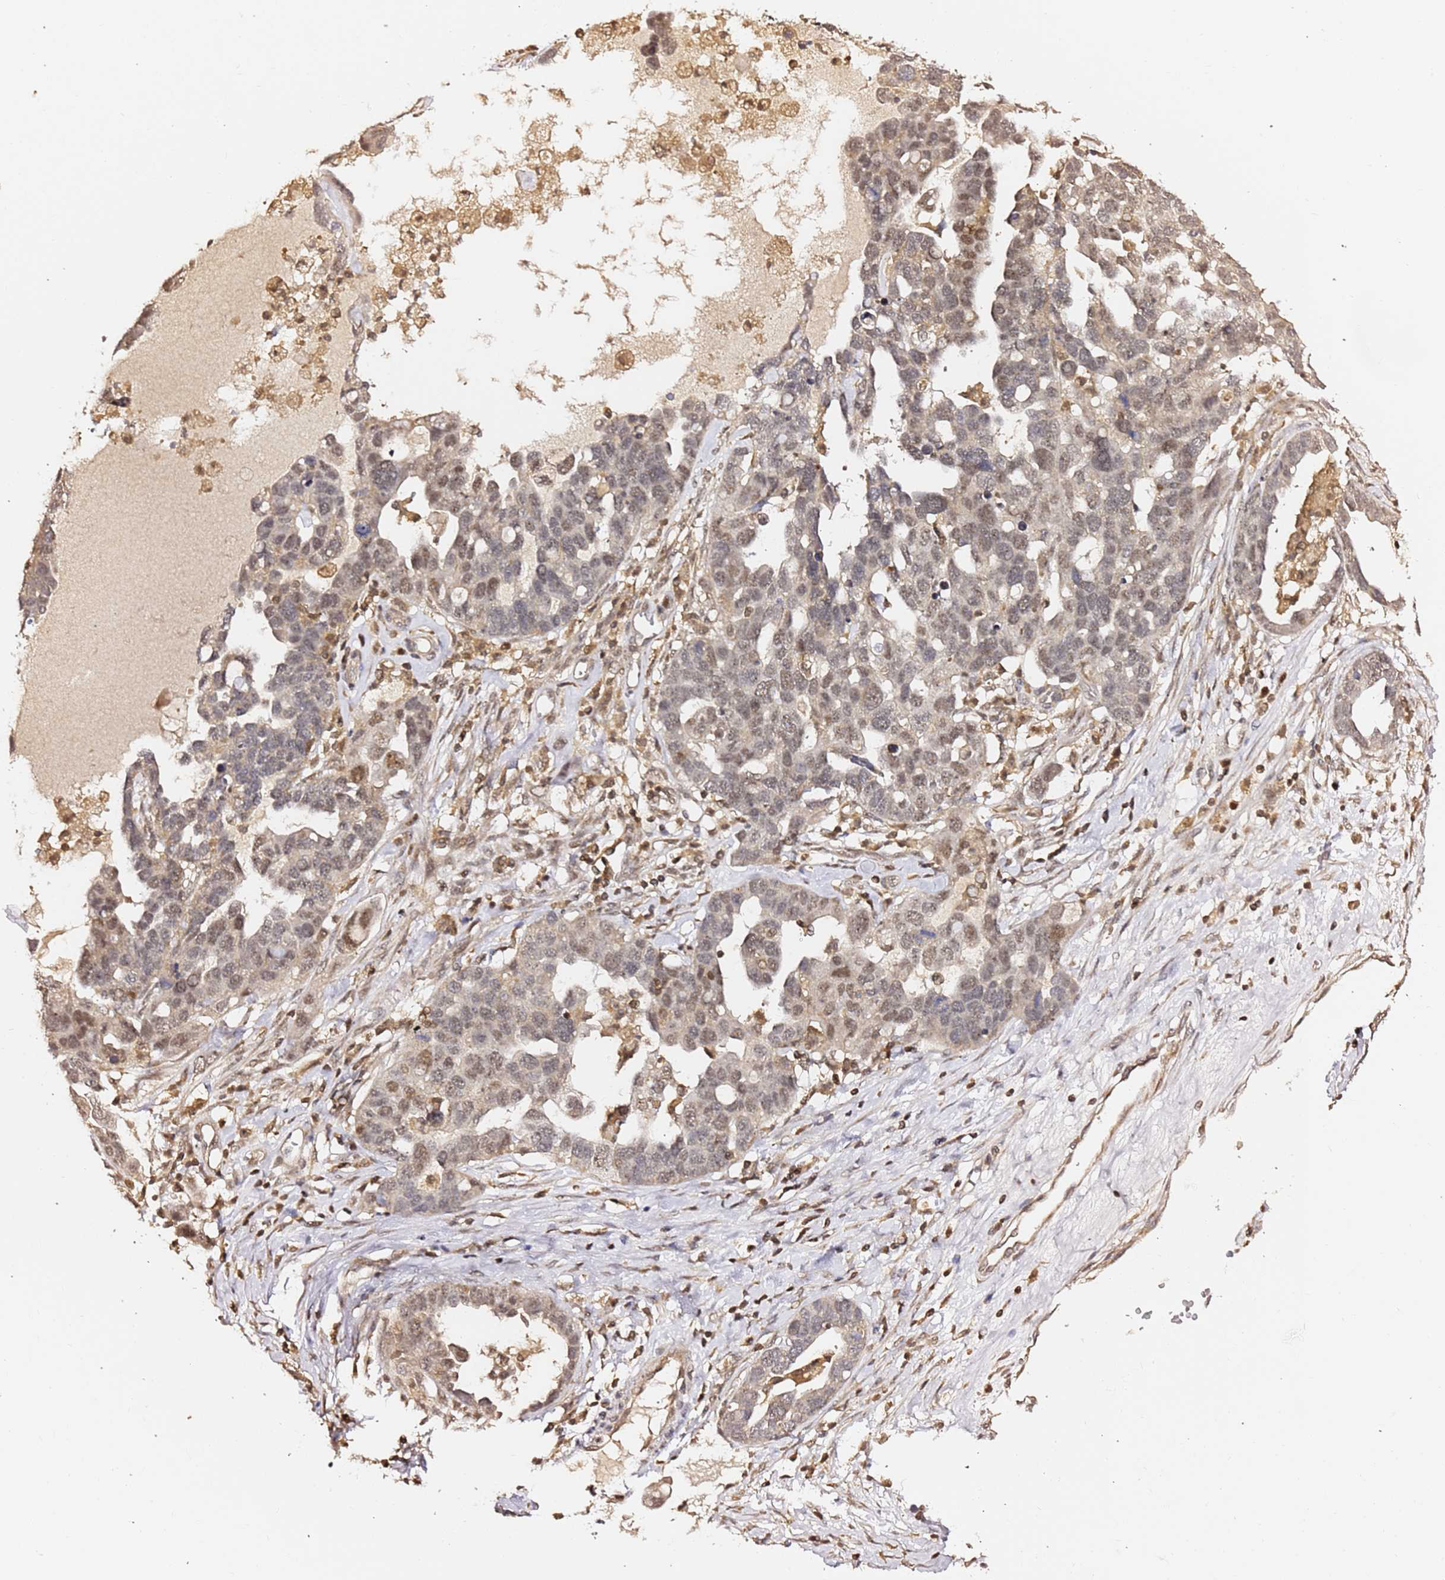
{"staining": {"intensity": "moderate", "quantity": "25%-75%", "location": "nuclear"}, "tissue": "ovarian cancer", "cell_type": "Tumor cells", "image_type": "cancer", "snomed": [{"axis": "morphology", "description": "Cystadenocarcinoma, serous, NOS"}, {"axis": "topography", "description": "Ovary"}], "caption": "Immunohistochemical staining of human serous cystadenocarcinoma (ovarian) demonstrates moderate nuclear protein positivity in about 25%-75% of tumor cells.", "gene": "OR5V1", "patient": {"sex": "female", "age": 54}}